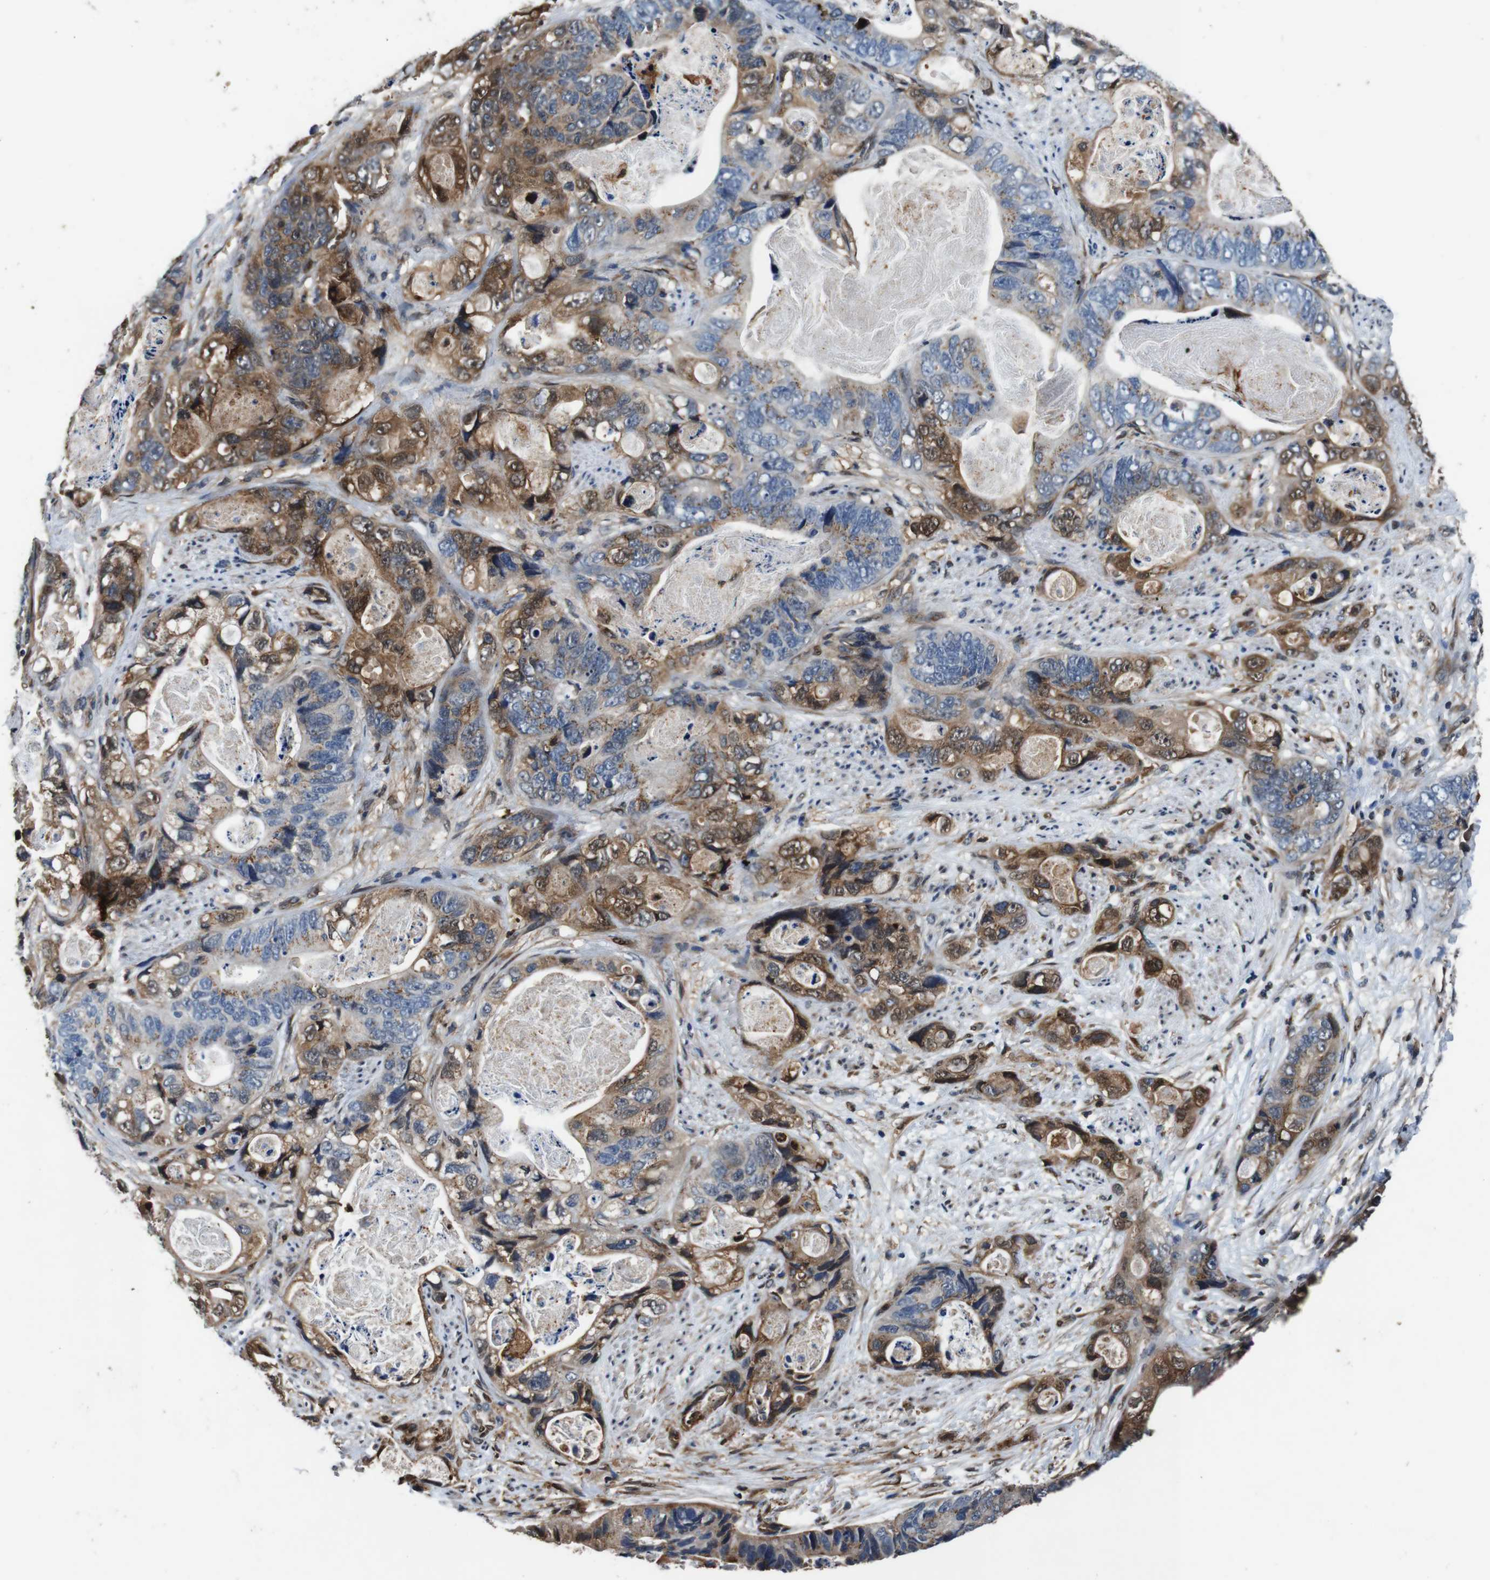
{"staining": {"intensity": "moderate", "quantity": "25%-75%", "location": "cytoplasmic/membranous,nuclear"}, "tissue": "stomach cancer", "cell_type": "Tumor cells", "image_type": "cancer", "snomed": [{"axis": "morphology", "description": "Adenocarcinoma, NOS"}, {"axis": "topography", "description": "Stomach"}], "caption": "Protein staining of adenocarcinoma (stomach) tissue exhibits moderate cytoplasmic/membranous and nuclear expression in about 25%-75% of tumor cells.", "gene": "ANXA1", "patient": {"sex": "female", "age": 89}}